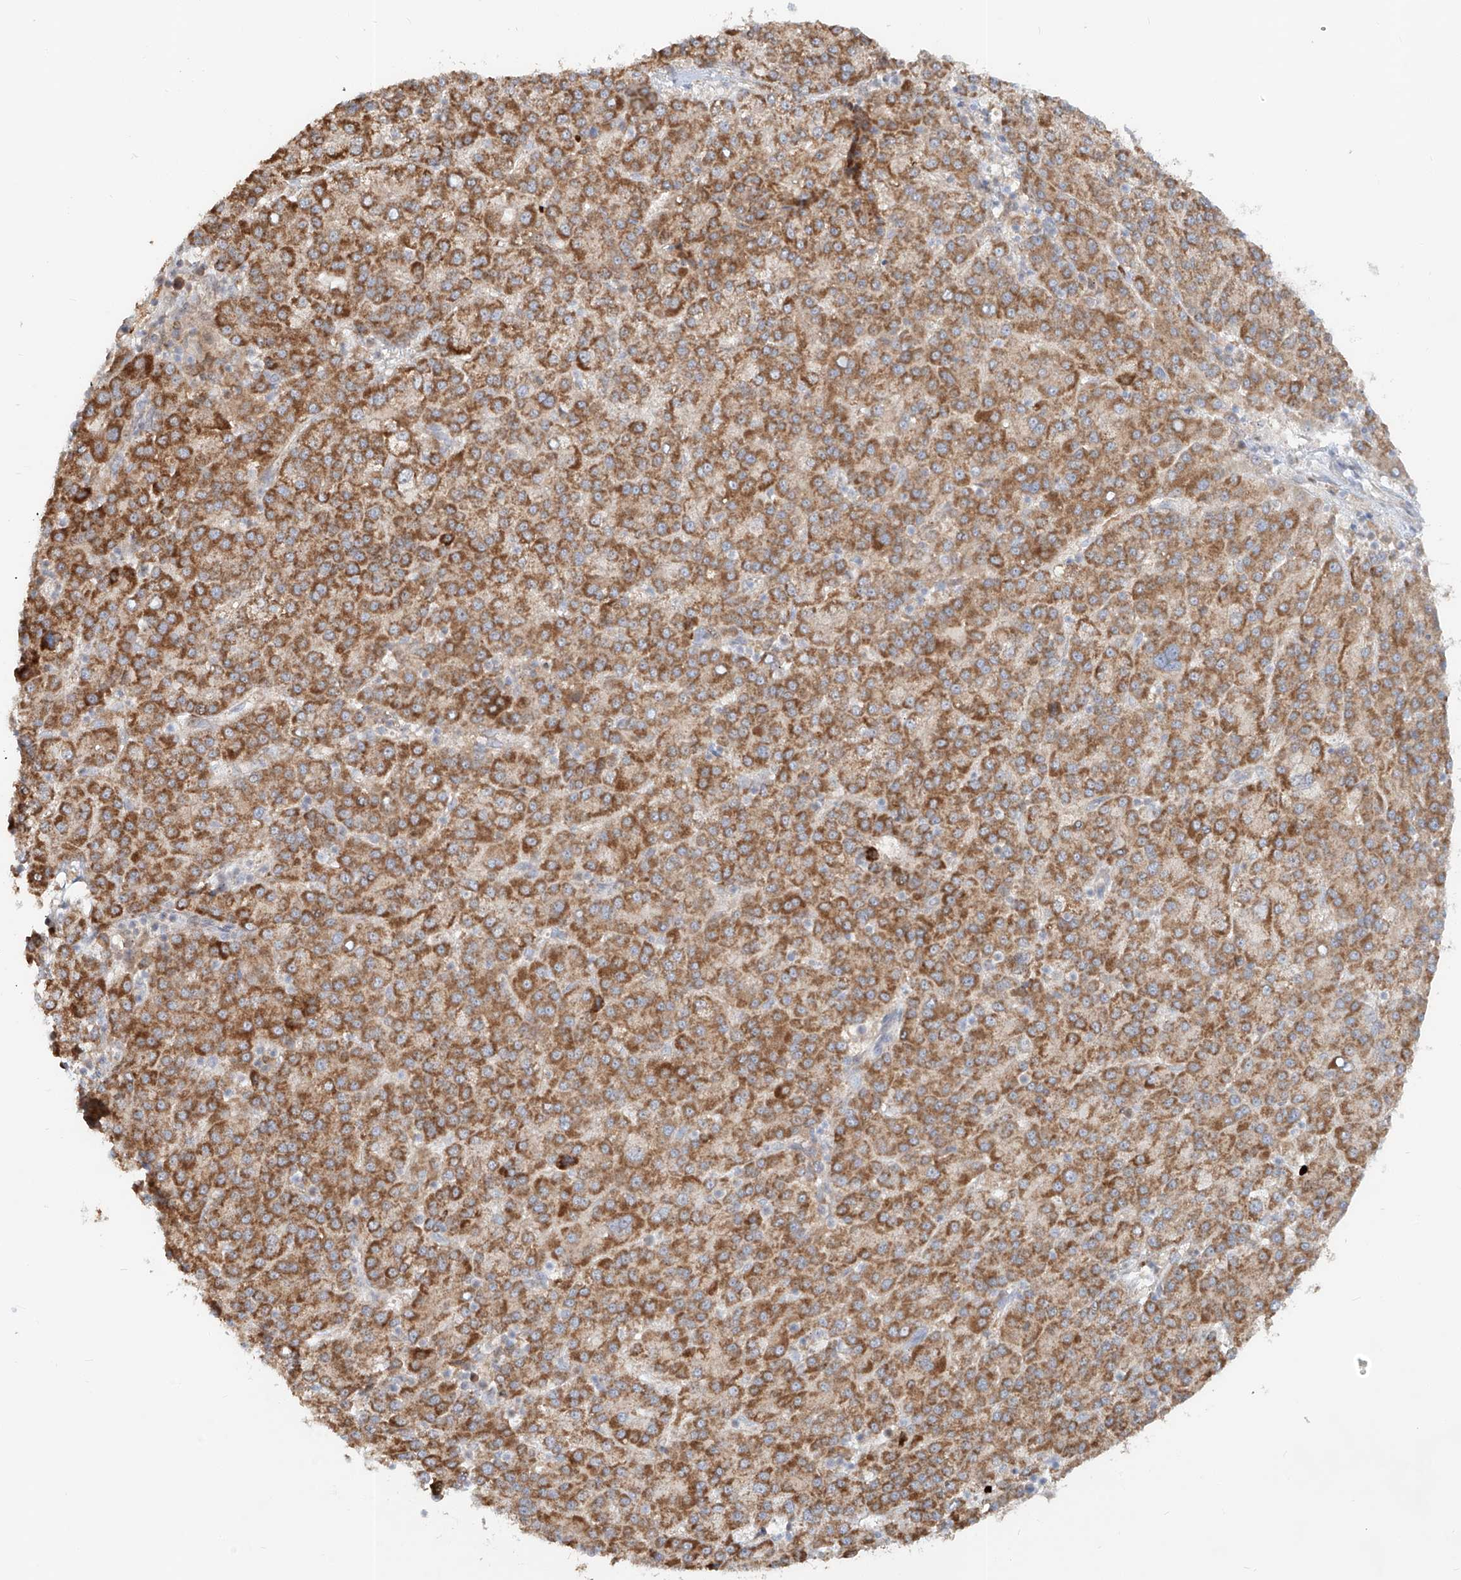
{"staining": {"intensity": "strong", "quantity": ">75%", "location": "cytoplasmic/membranous"}, "tissue": "liver cancer", "cell_type": "Tumor cells", "image_type": "cancer", "snomed": [{"axis": "morphology", "description": "Carcinoma, Hepatocellular, NOS"}, {"axis": "topography", "description": "Liver"}], "caption": "Brown immunohistochemical staining in liver hepatocellular carcinoma displays strong cytoplasmic/membranous staining in approximately >75% of tumor cells.", "gene": "FGD2", "patient": {"sex": "female", "age": 58}}